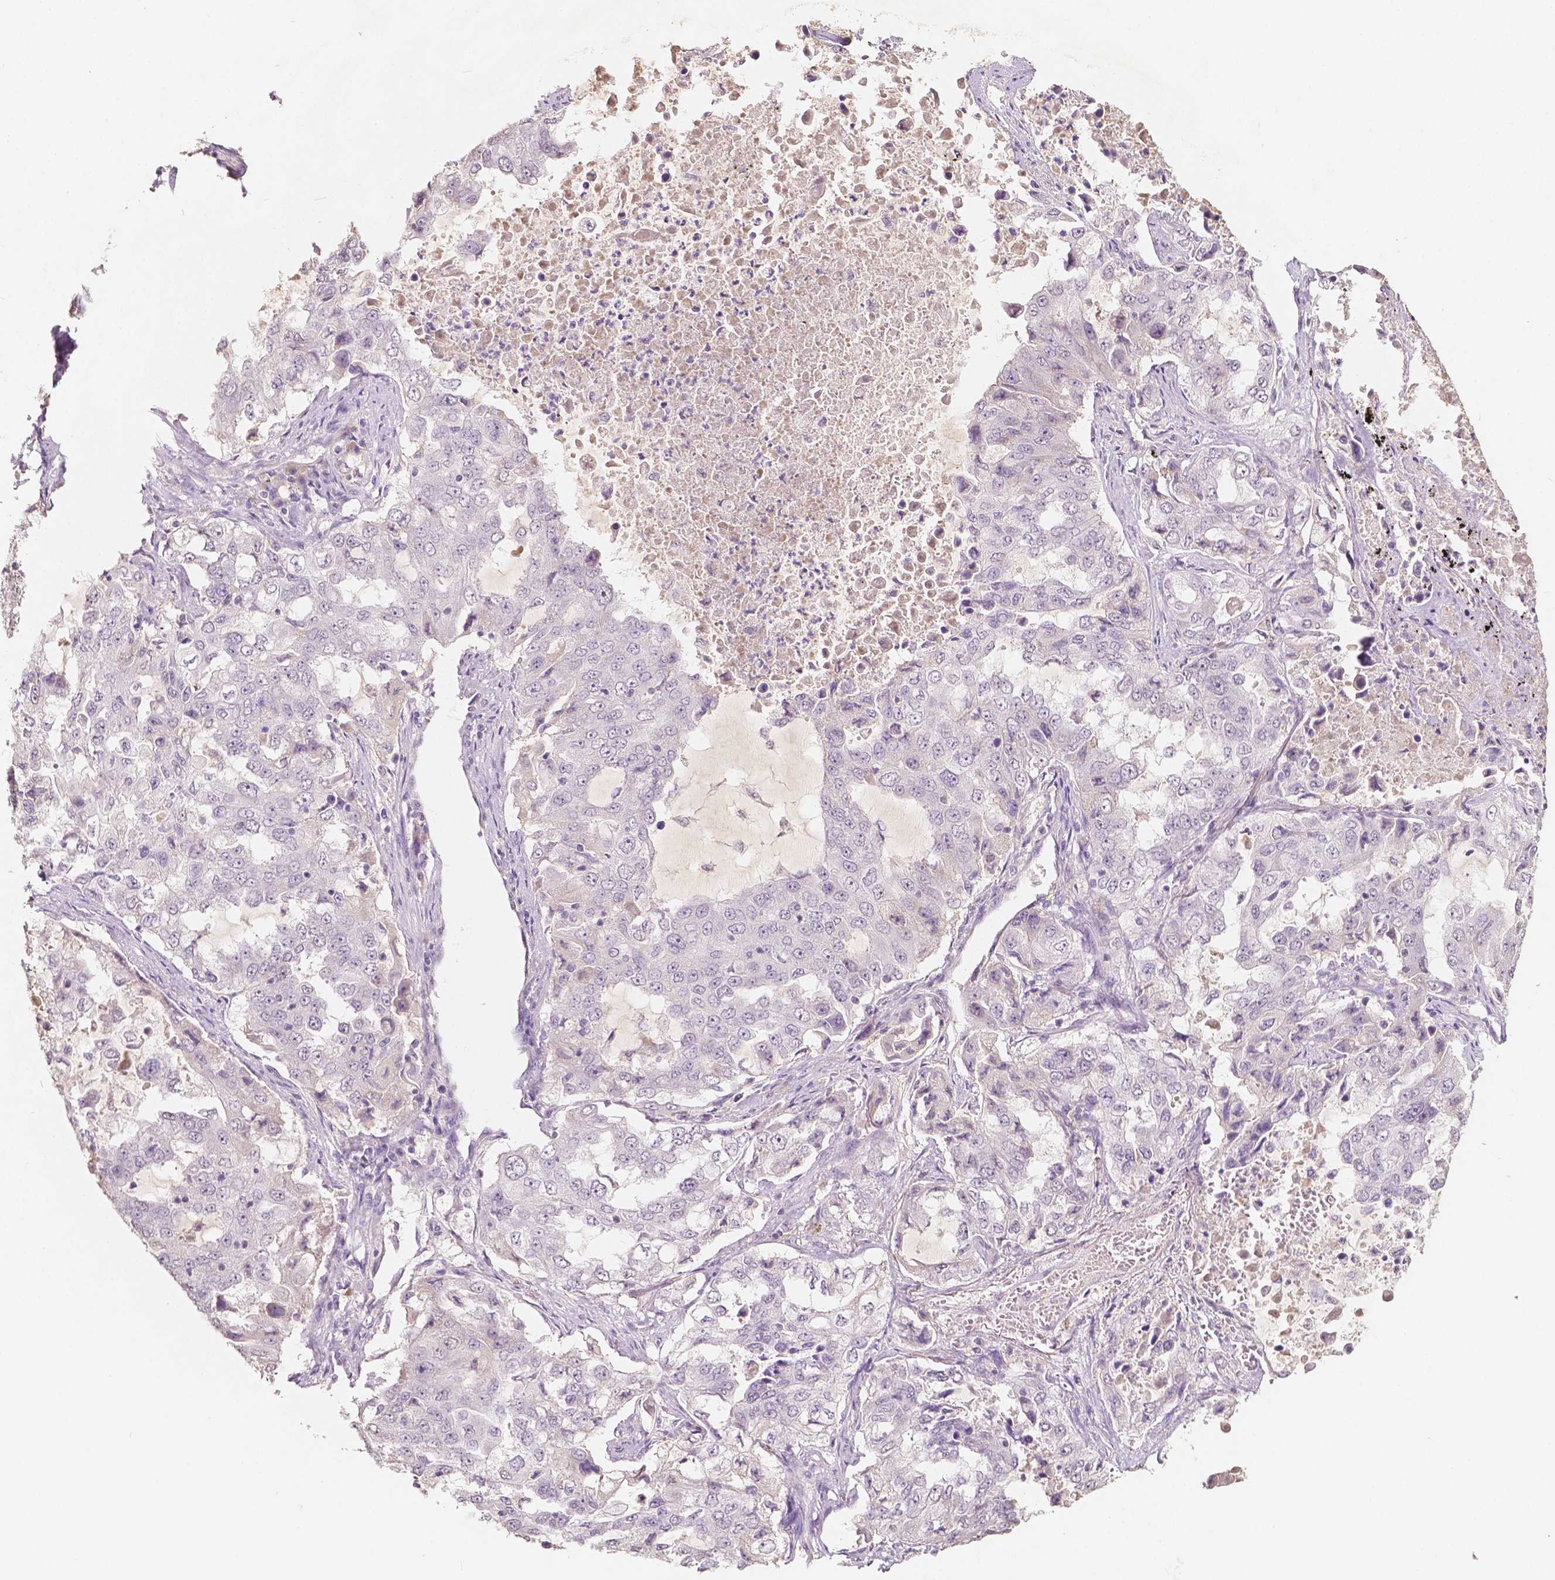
{"staining": {"intensity": "negative", "quantity": "none", "location": "none"}, "tissue": "lung cancer", "cell_type": "Tumor cells", "image_type": "cancer", "snomed": [{"axis": "morphology", "description": "Adenocarcinoma, NOS"}, {"axis": "topography", "description": "Lung"}], "caption": "Immunohistochemical staining of human lung cancer (adenocarcinoma) demonstrates no significant staining in tumor cells.", "gene": "SOX15", "patient": {"sex": "female", "age": 61}}